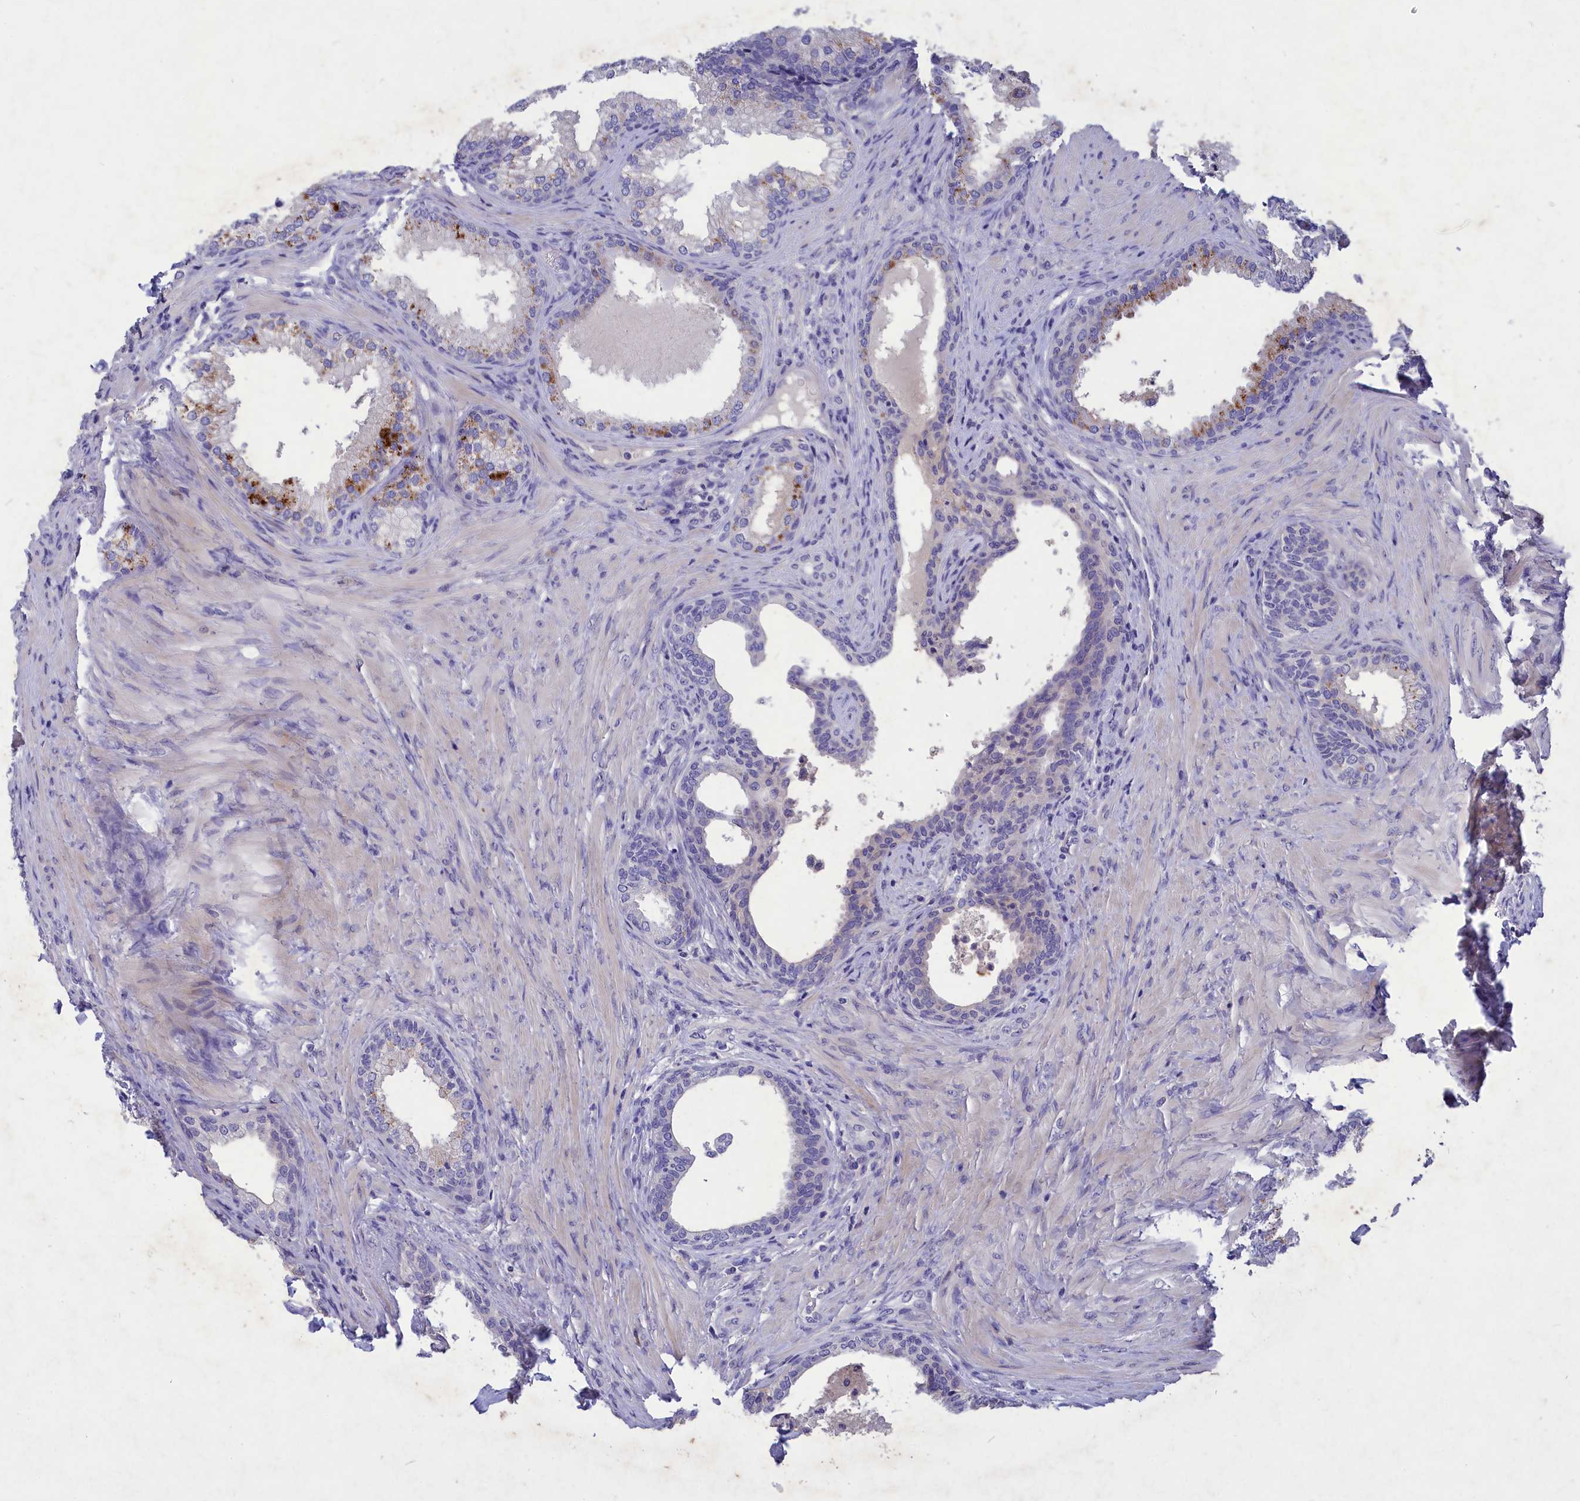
{"staining": {"intensity": "moderate", "quantity": "<25%", "location": "cytoplasmic/membranous"}, "tissue": "prostate", "cell_type": "Glandular cells", "image_type": "normal", "snomed": [{"axis": "morphology", "description": "Normal tissue, NOS"}, {"axis": "topography", "description": "Prostate"}], "caption": "DAB (3,3'-diaminobenzidine) immunohistochemical staining of benign human prostate demonstrates moderate cytoplasmic/membranous protein staining in about <25% of glandular cells. The staining was performed using DAB (3,3'-diaminobenzidine), with brown indicating positive protein expression. Nuclei are stained blue with hematoxylin.", "gene": "DEFB119", "patient": {"sex": "male", "age": 76}}